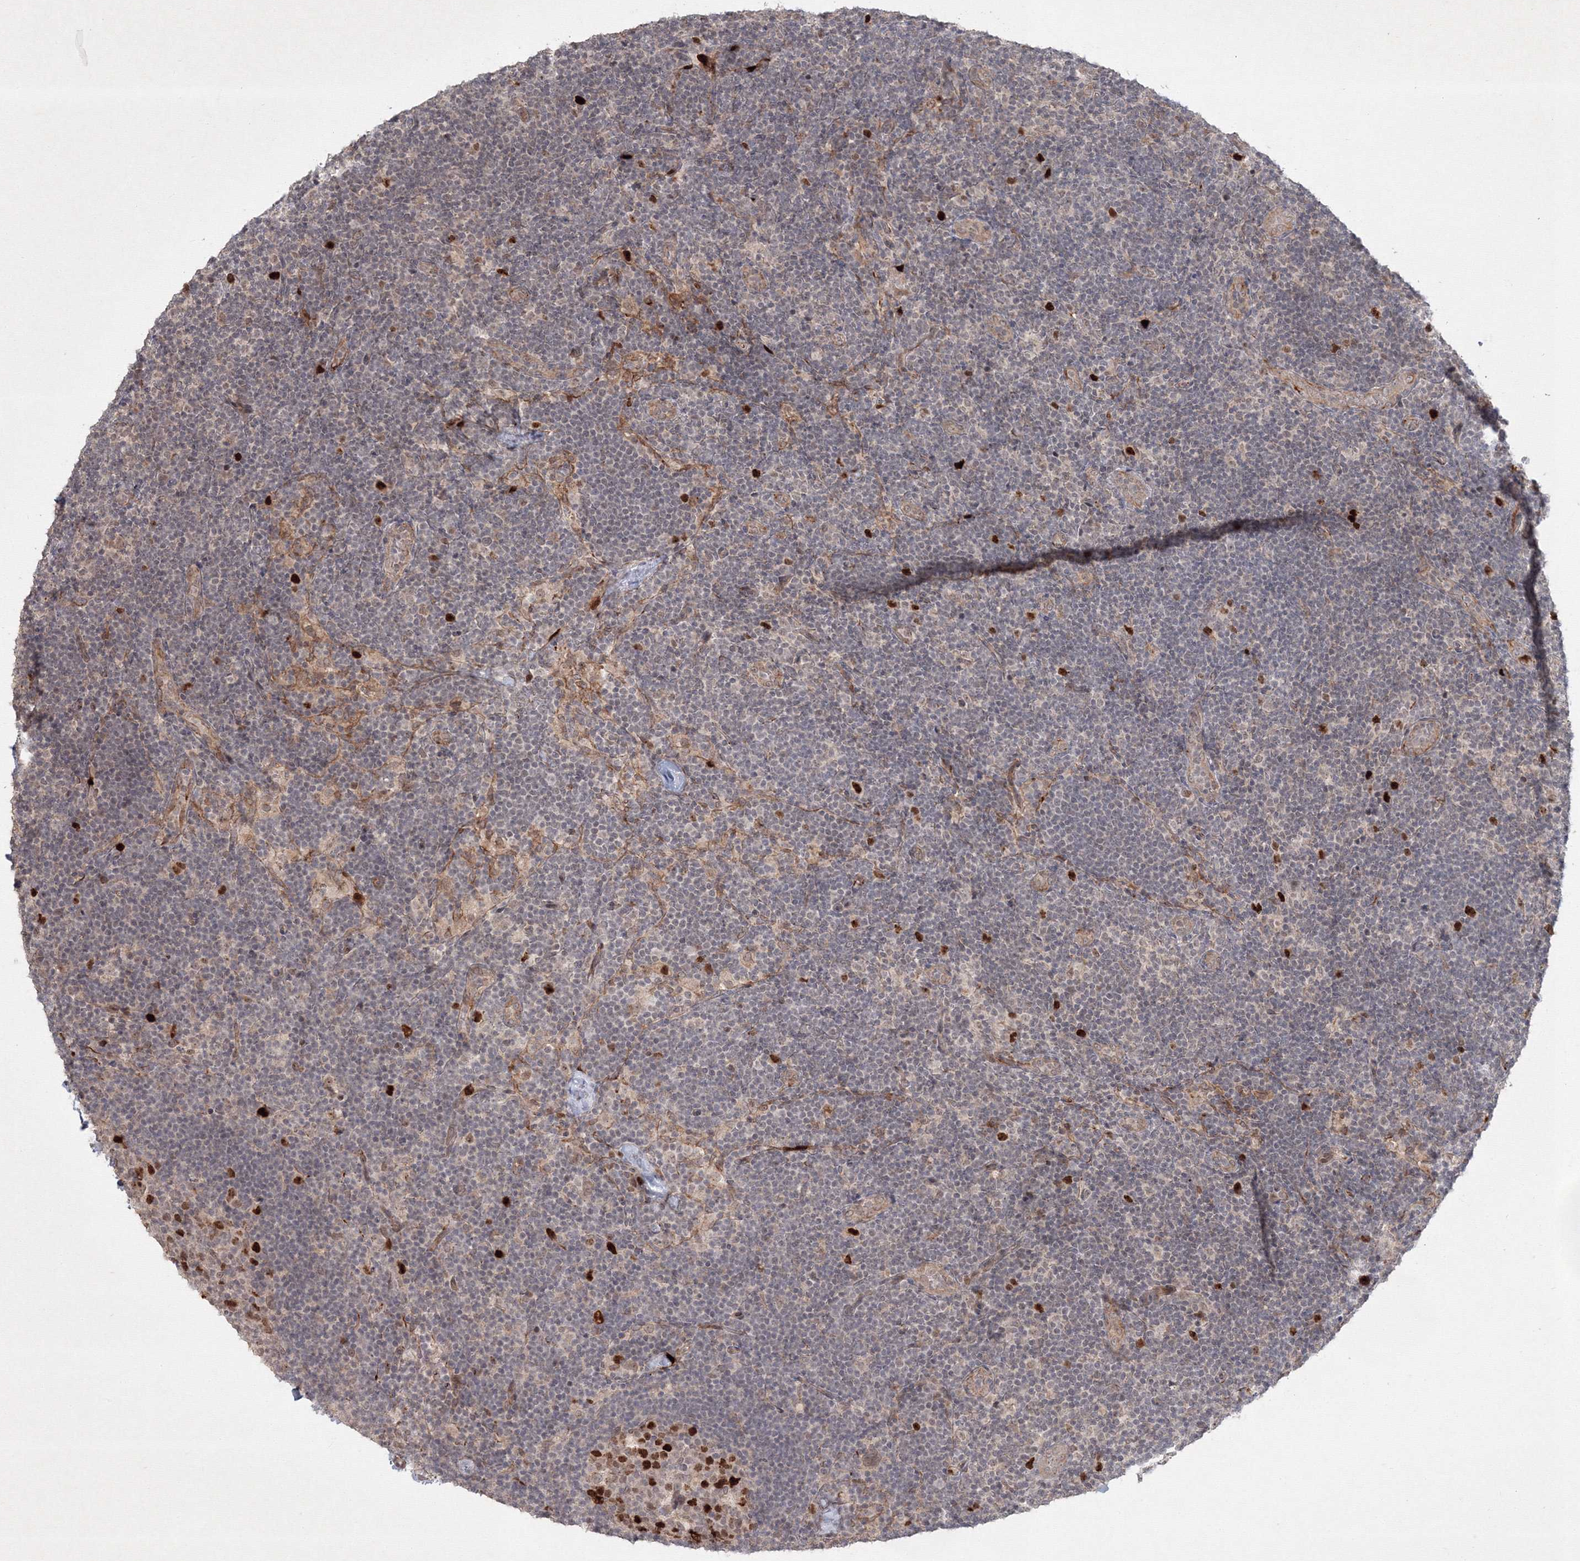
{"staining": {"intensity": "strong", "quantity": "25%-75%", "location": "nuclear"}, "tissue": "lymph node", "cell_type": "Germinal center cells", "image_type": "normal", "snomed": [{"axis": "morphology", "description": "Normal tissue, NOS"}, {"axis": "topography", "description": "Lymph node"}], "caption": "Lymph node stained with IHC displays strong nuclear staining in about 25%-75% of germinal center cells. Nuclei are stained in blue.", "gene": "KIF20A", "patient": {"sex": "female", "age": 22}}